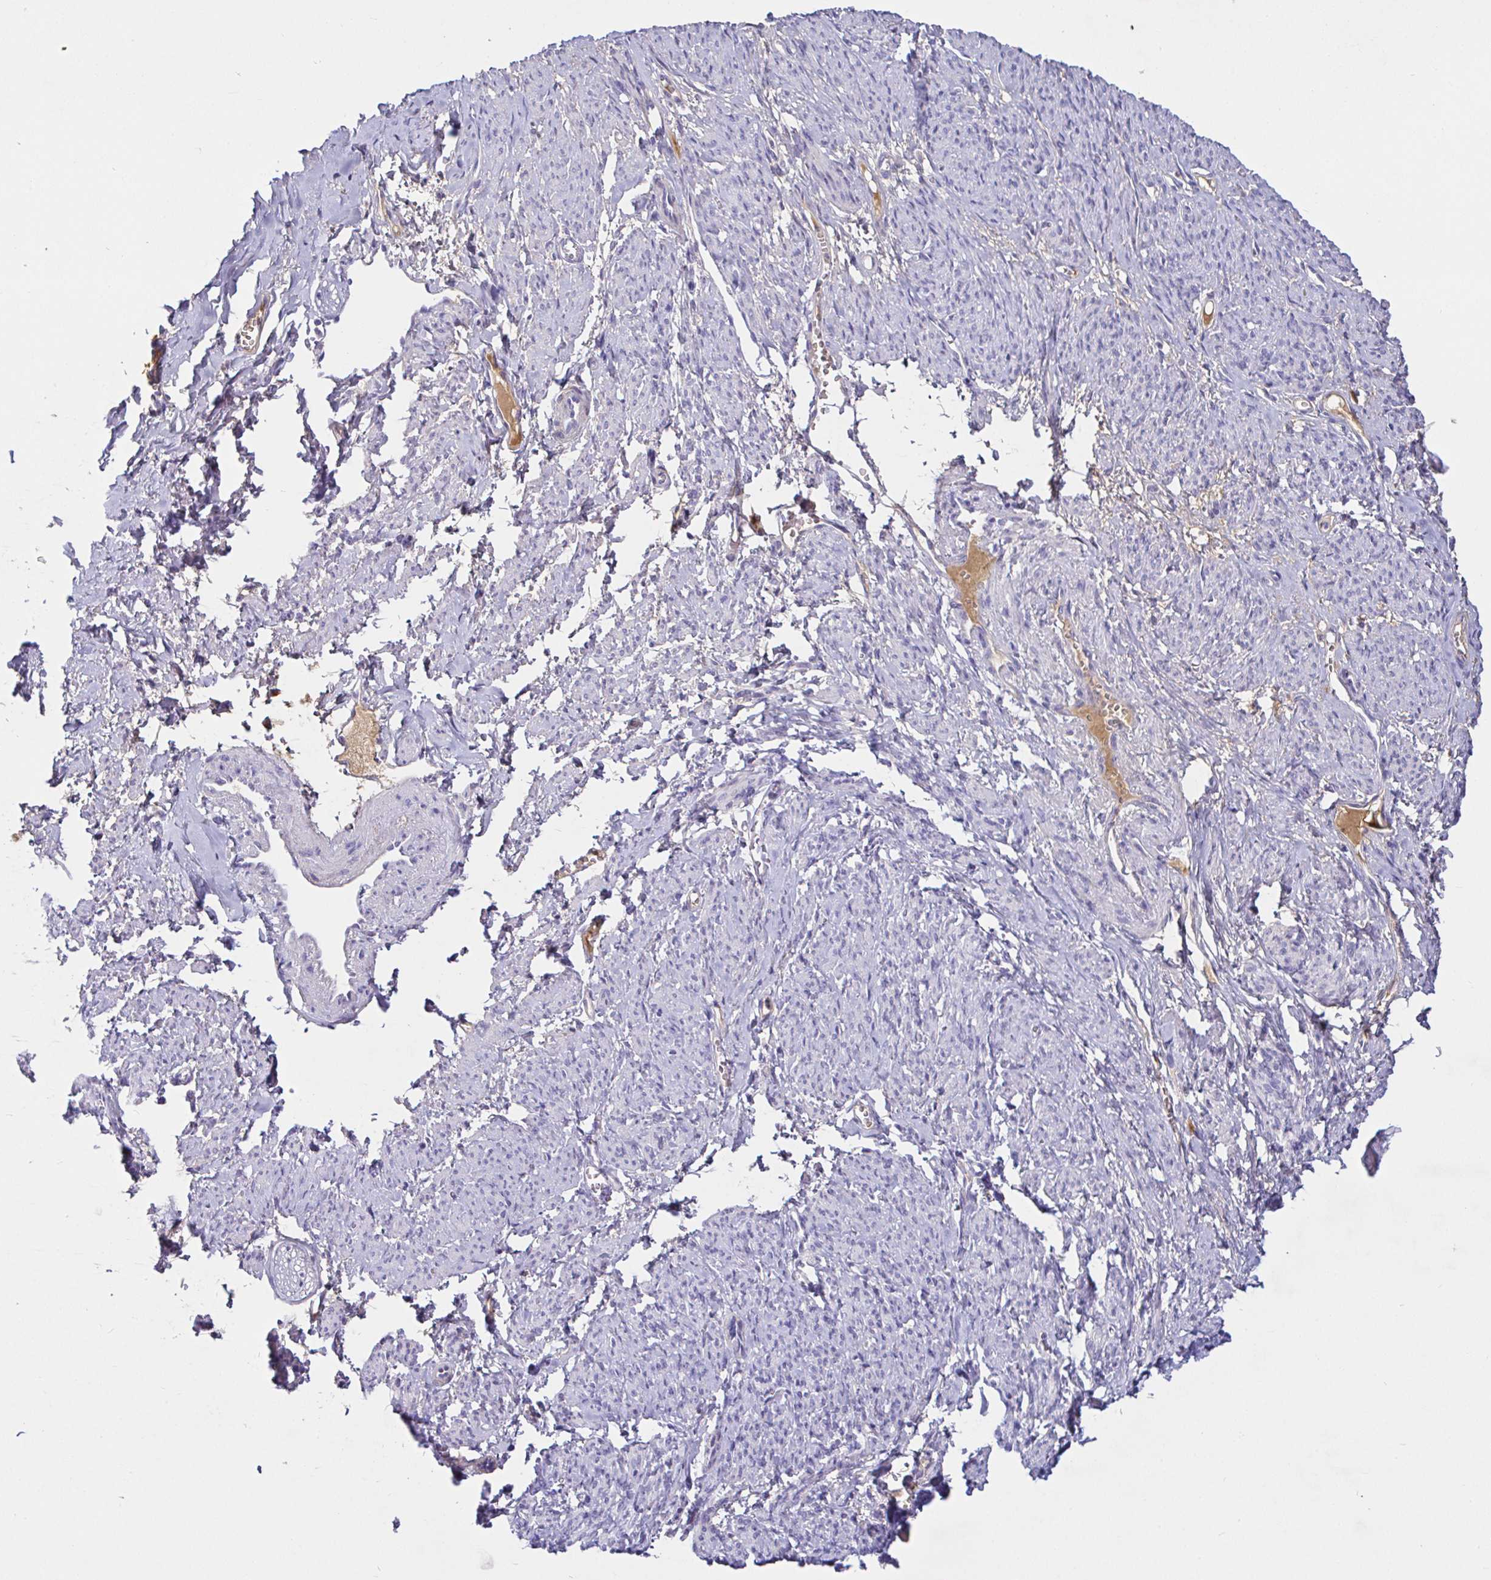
{"staining": {"intensity": "negative", "quantity": "none", "location": "none"}, "tissue": "smooth muscle", "cell_type": "Smooth muscle cells", "image_type": "normal", "snomed": [{"axis": "morphology", "description": "Normal tissue, NOS"}, {"axis": "topography", "description": "Smooth muscle"}], "caption": "Immunohistochemistry (IHC) micrograph of normal smooth muscle: smooth muscle stained with DAB reveals no significant protein positivity in smooth muscle cells.", "gene": "SAA2", "patient": {"sex": "female", "age": 65}}